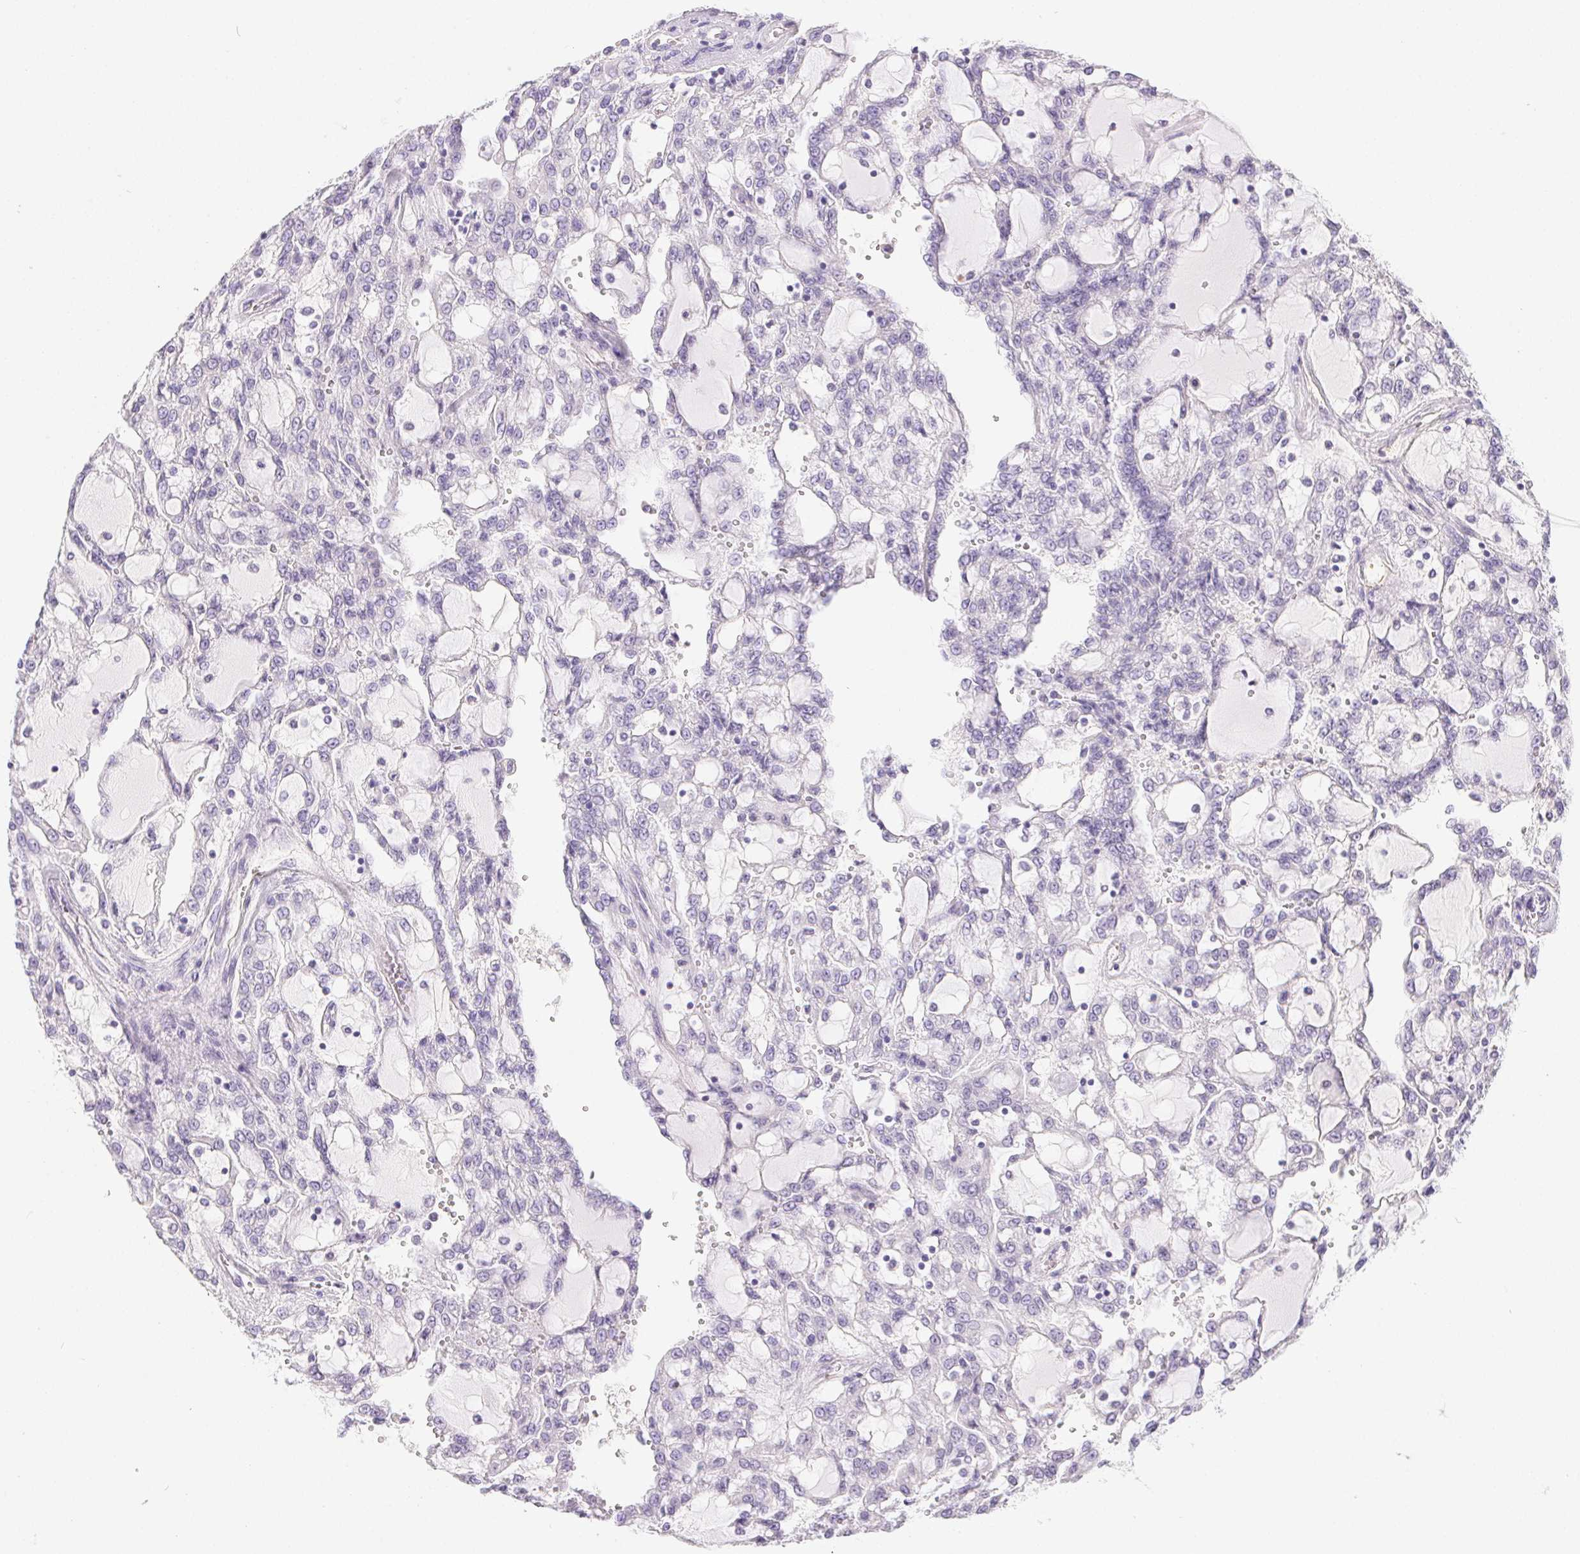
{"staining": {"intensity": "negative", "quantity": "none", "location": "none"}, "tissue": "renal cancer", "cell_type": "Tumor cells", "image_type": "cancer", "snomed": [{"axis": "morphology", "description": "Adenocarcinoma, NOS"}, {"axis": "topography", "description": "Kidney"}], "caption": "There is no significant staining in tumor cells of renal cancer (adenocarcinoma).", "gene": "PNLIP", "patient": {"sex": "male", "age": 63}}